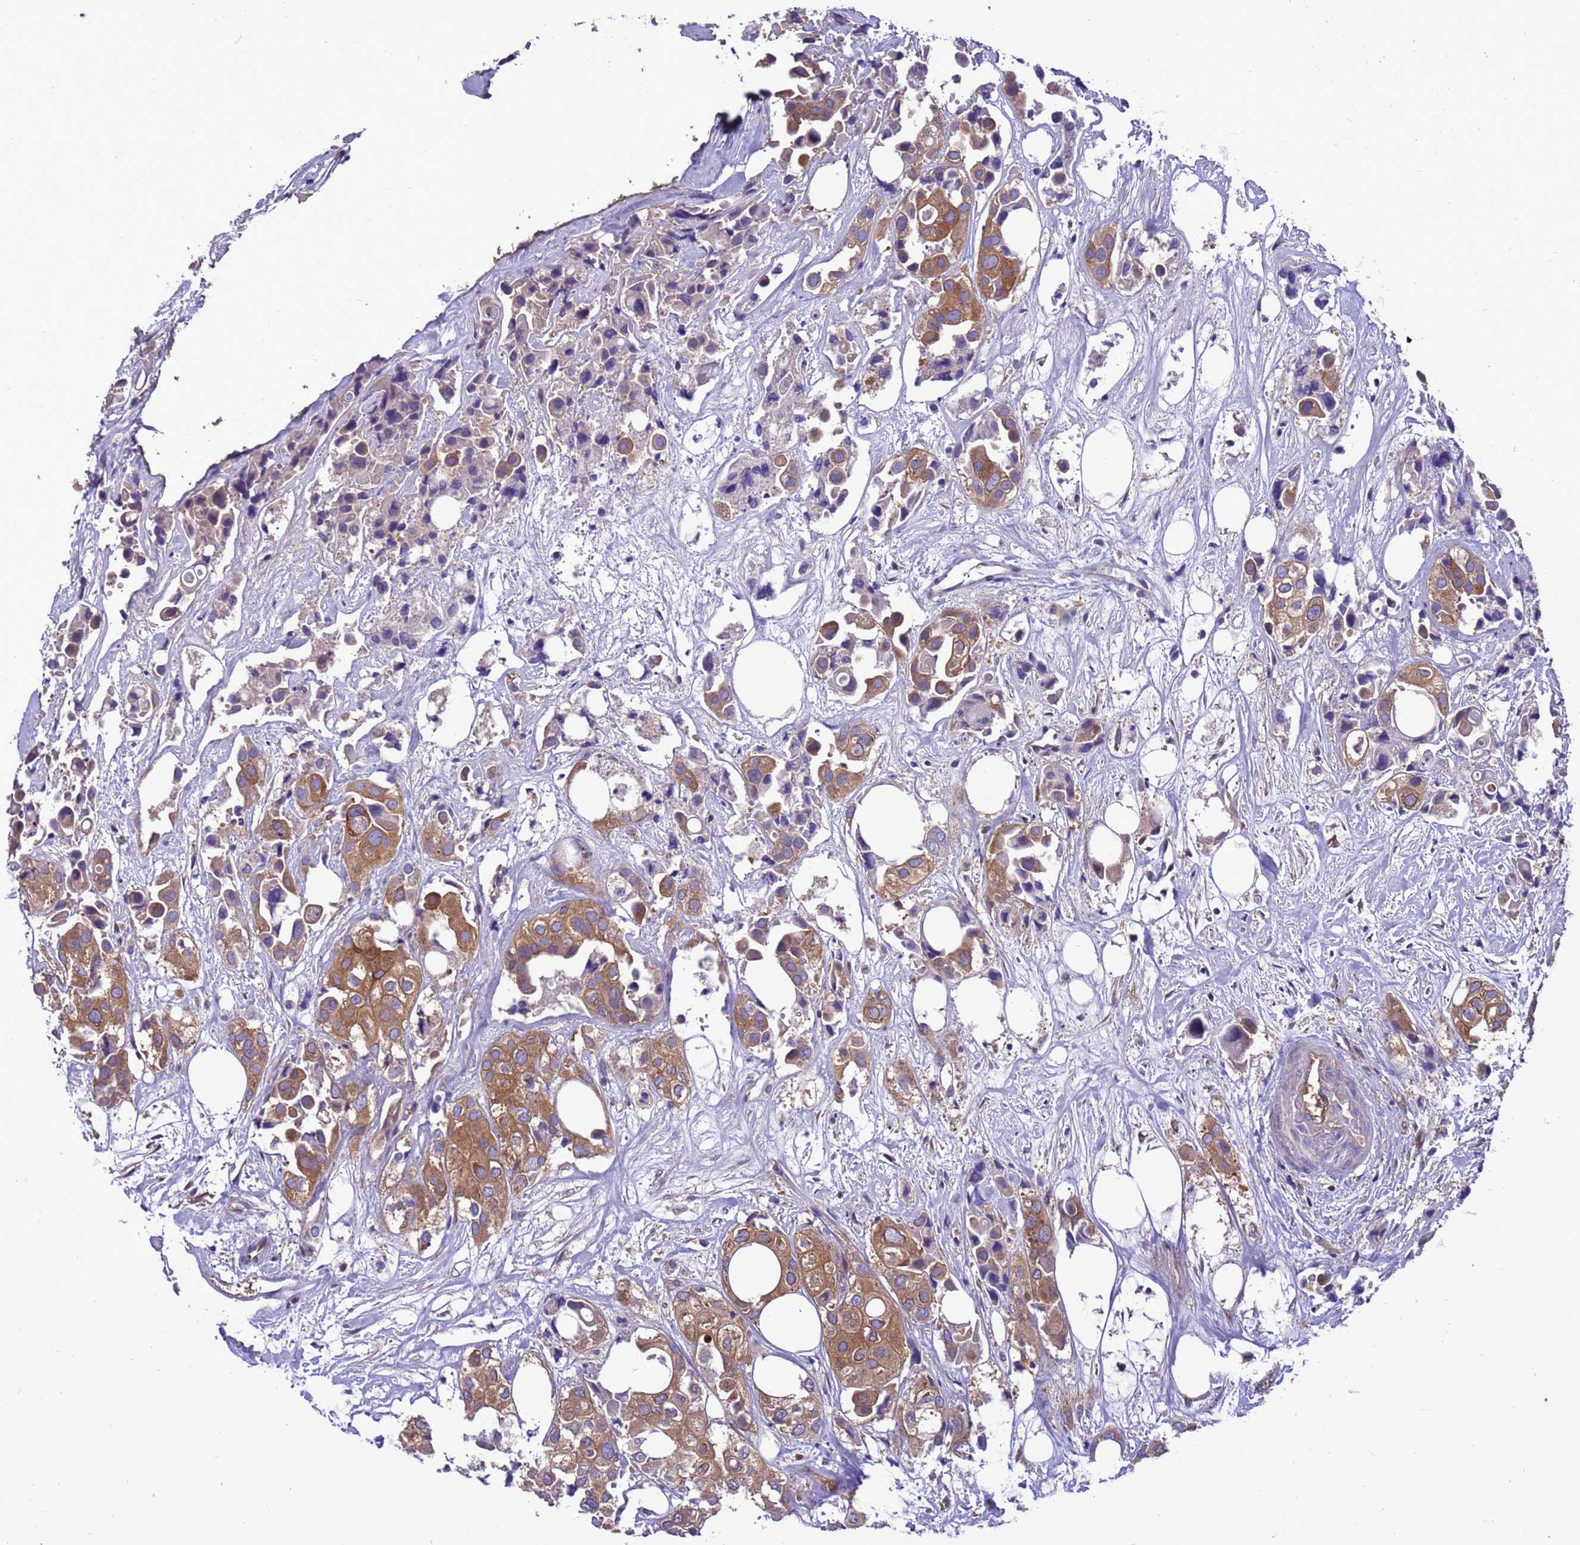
{"staining": {"intensity": "moderate", "quantity": ">75%", "location": "cytoplasmic/membranous"}, "tissue": "urothelial cancer", "cell_type": "Tumor cells", "image_type": "cancer", "snomed": [{"axis": "morphology", "description": "Urothelial carcinoma, High grade"}, {"axis": "topography", "description": "Urinary bladder"}], "caption": "An immunohistochemistry (IHC) image of tumor tissue is shown. Protein staining in brown shows moderate cytoplasmic/membranous positivity in urothelial cancer within tumor cells.", "gene": "RABEP2", "patient": {"sex": "male", "age": 64}}